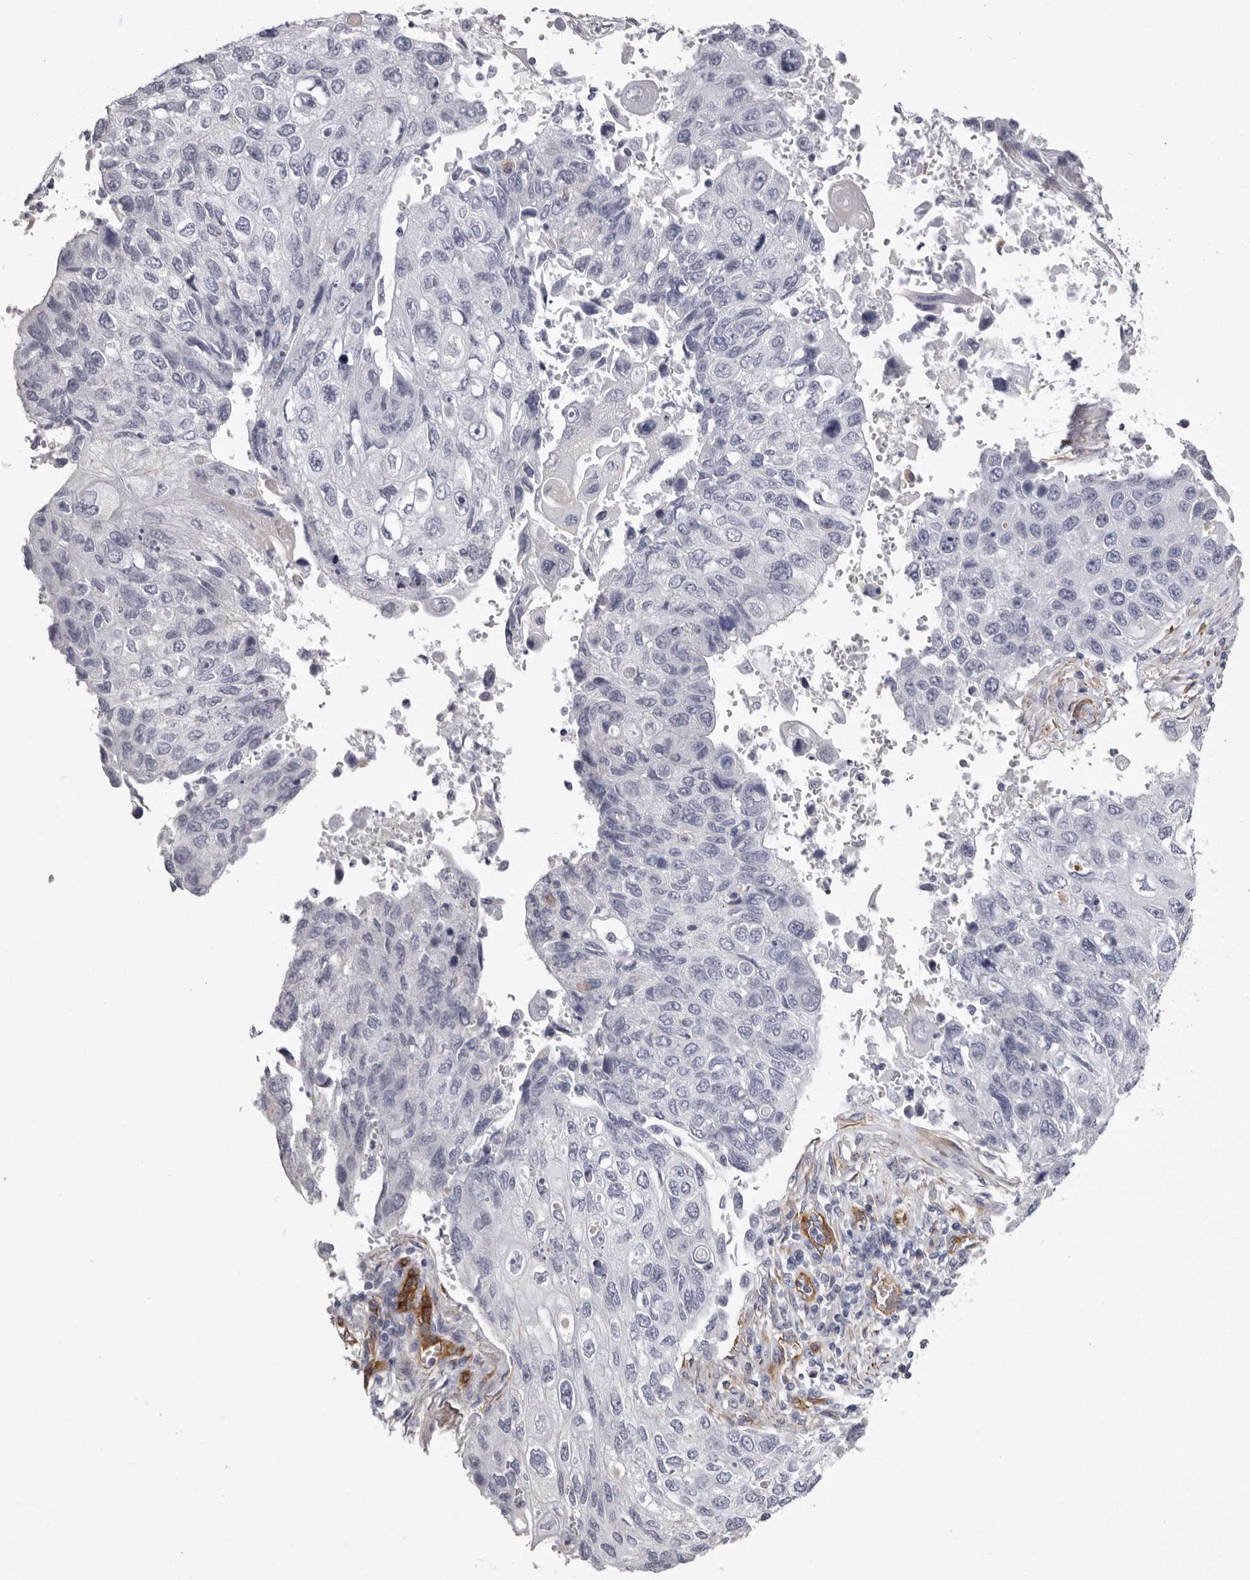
{"staining": {"intensity": "negative", "quantity": "none", "location": "none"}, "tissue": "lung cancer", "cell_type": "Tumor cells", "image_type": "cancer", "snomed": [{"axis": "morphology", "description": "Squamous cell carcinoma, NOS"}, {"axis": "topography", "description": "Lung"}], "caption": "IHC histopathology image of neoplastic tissue: lung squamous cell carcinoma stained with DAB displays no significant protein expression in tumor cells. (DAB (3,3'-diaminobenzidine) immunohistochemistry with hematoxylin counter stain).", "gene": "ADGRL4", "patient": {"sex": "male", "age": 61}}